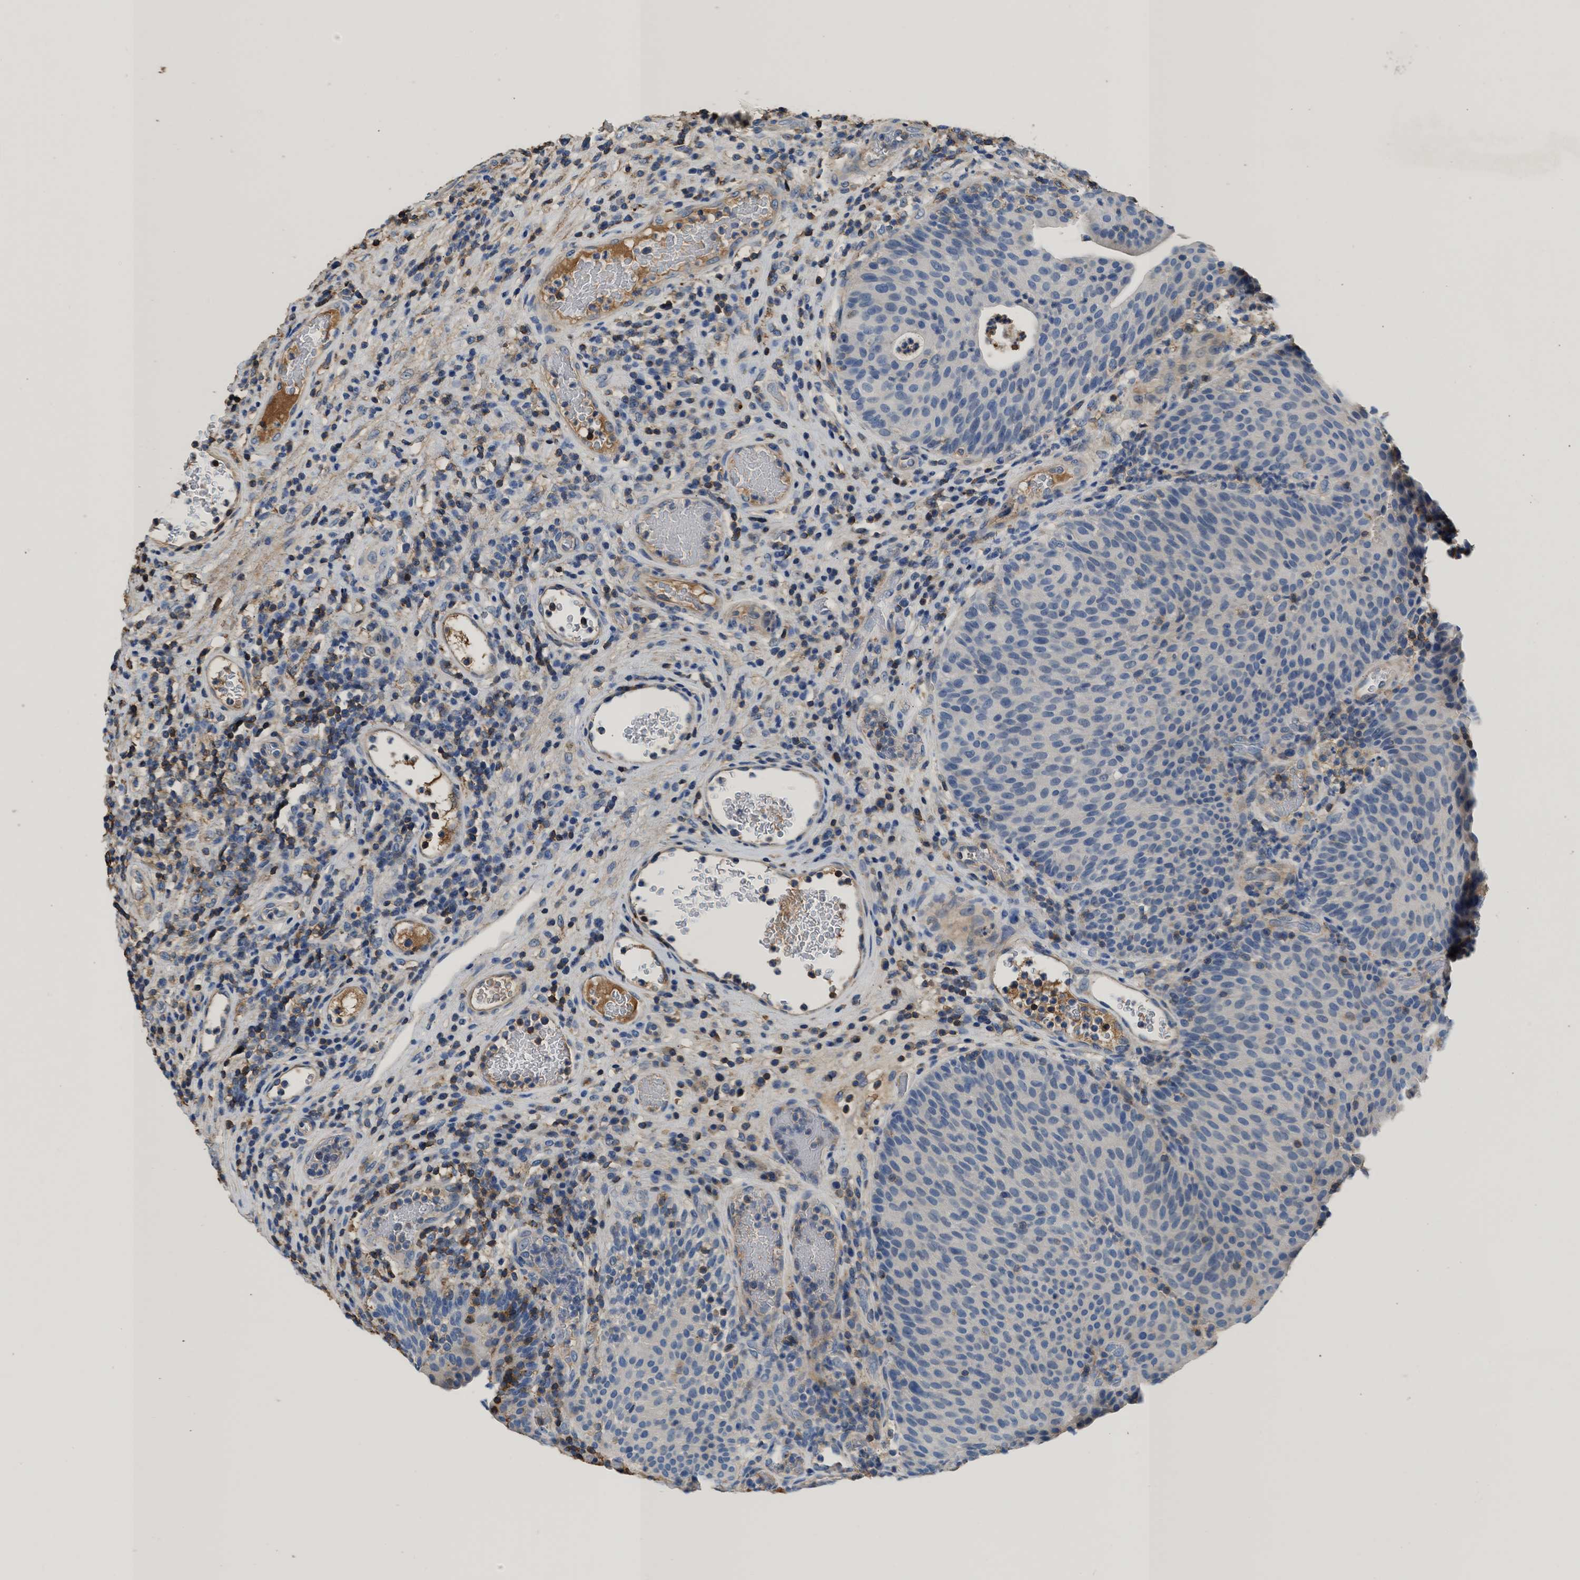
{"staining": {"intensity": "negative", "quantity": "none", "location": "none"}, "tissue": "urothelial cancer", "cell_type": "Tumor cells", "image_type": "cancer", "snomed": [{"axis": "morphology", "description": "Urothelial carcinoma, Low grade"}, {"axis": "topography", "description": "Urinary bladder"}], "caption": "The histopathology image reveals no staining of tumor cells in urothelial cancer. The staining is performed using DAB (3,3'-diaminobenzidine) brown chromogen with nuclei counter-stained in using hematoxylin.", "gene": "KCNQ4", "patient": {"sex": "female", "age": 75}}